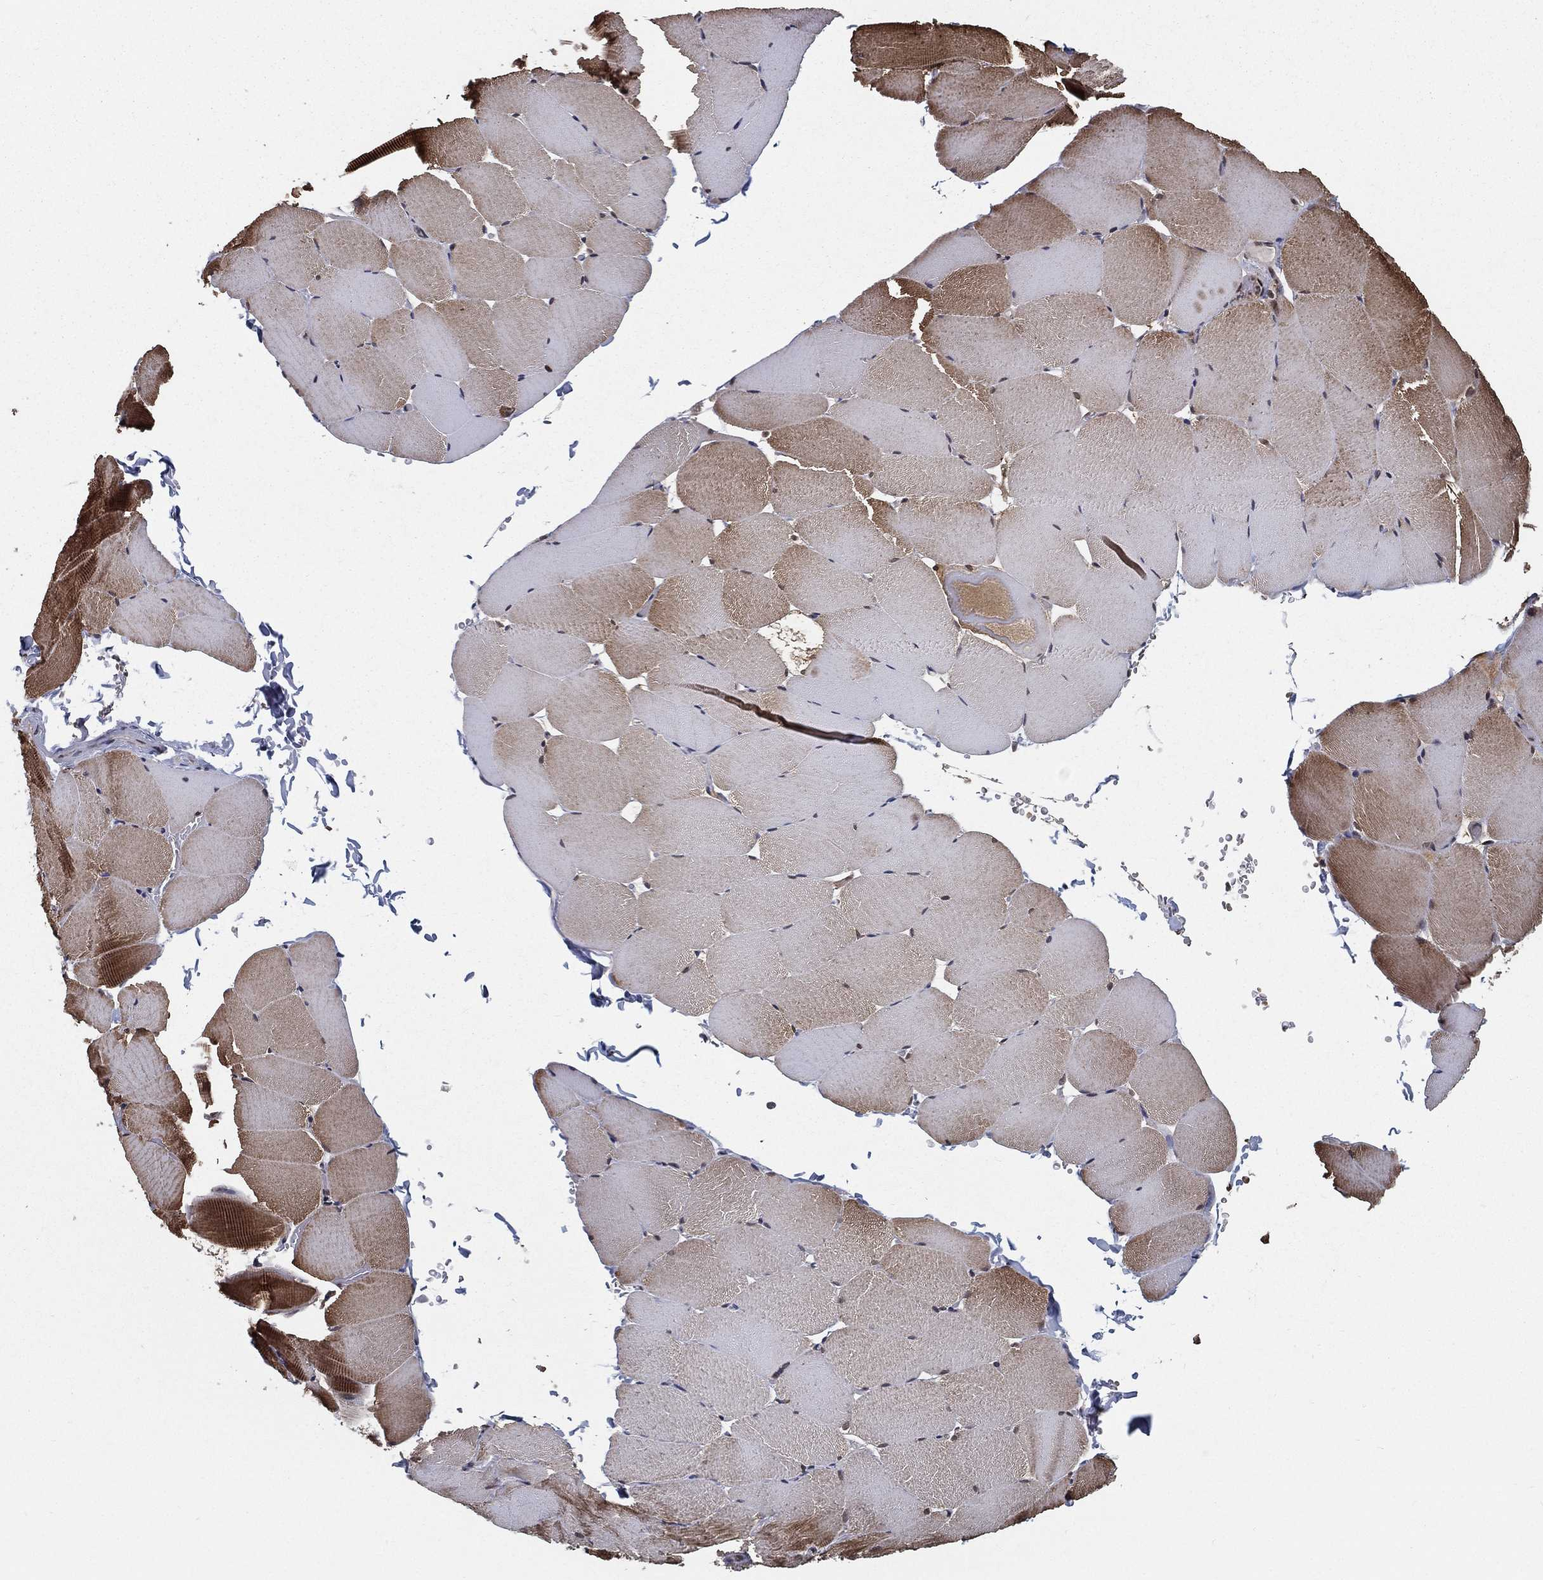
{"staining": {"intensity": "strong", "quantity": "25%-75%", "location": "cytoplasmic/membranous"}, "tissue": "skeletal muscle", "cell_type": "Myocytes", "image_type": "normal", "snomed": [{"axis": "morphology", "description": "Normal tissue, NOS"}, {"axis": "topography", "description": "Skeletal muscle"}], "caption": "This micrograph displays immunohistochemistry (IHC) staining of benign skeletal muscle, with high strong cytoplasmic/membranous staining in about 25%-75% of myocytes.", "gene": "CARM1", "patient": {"sex": "female", "age": 37}}